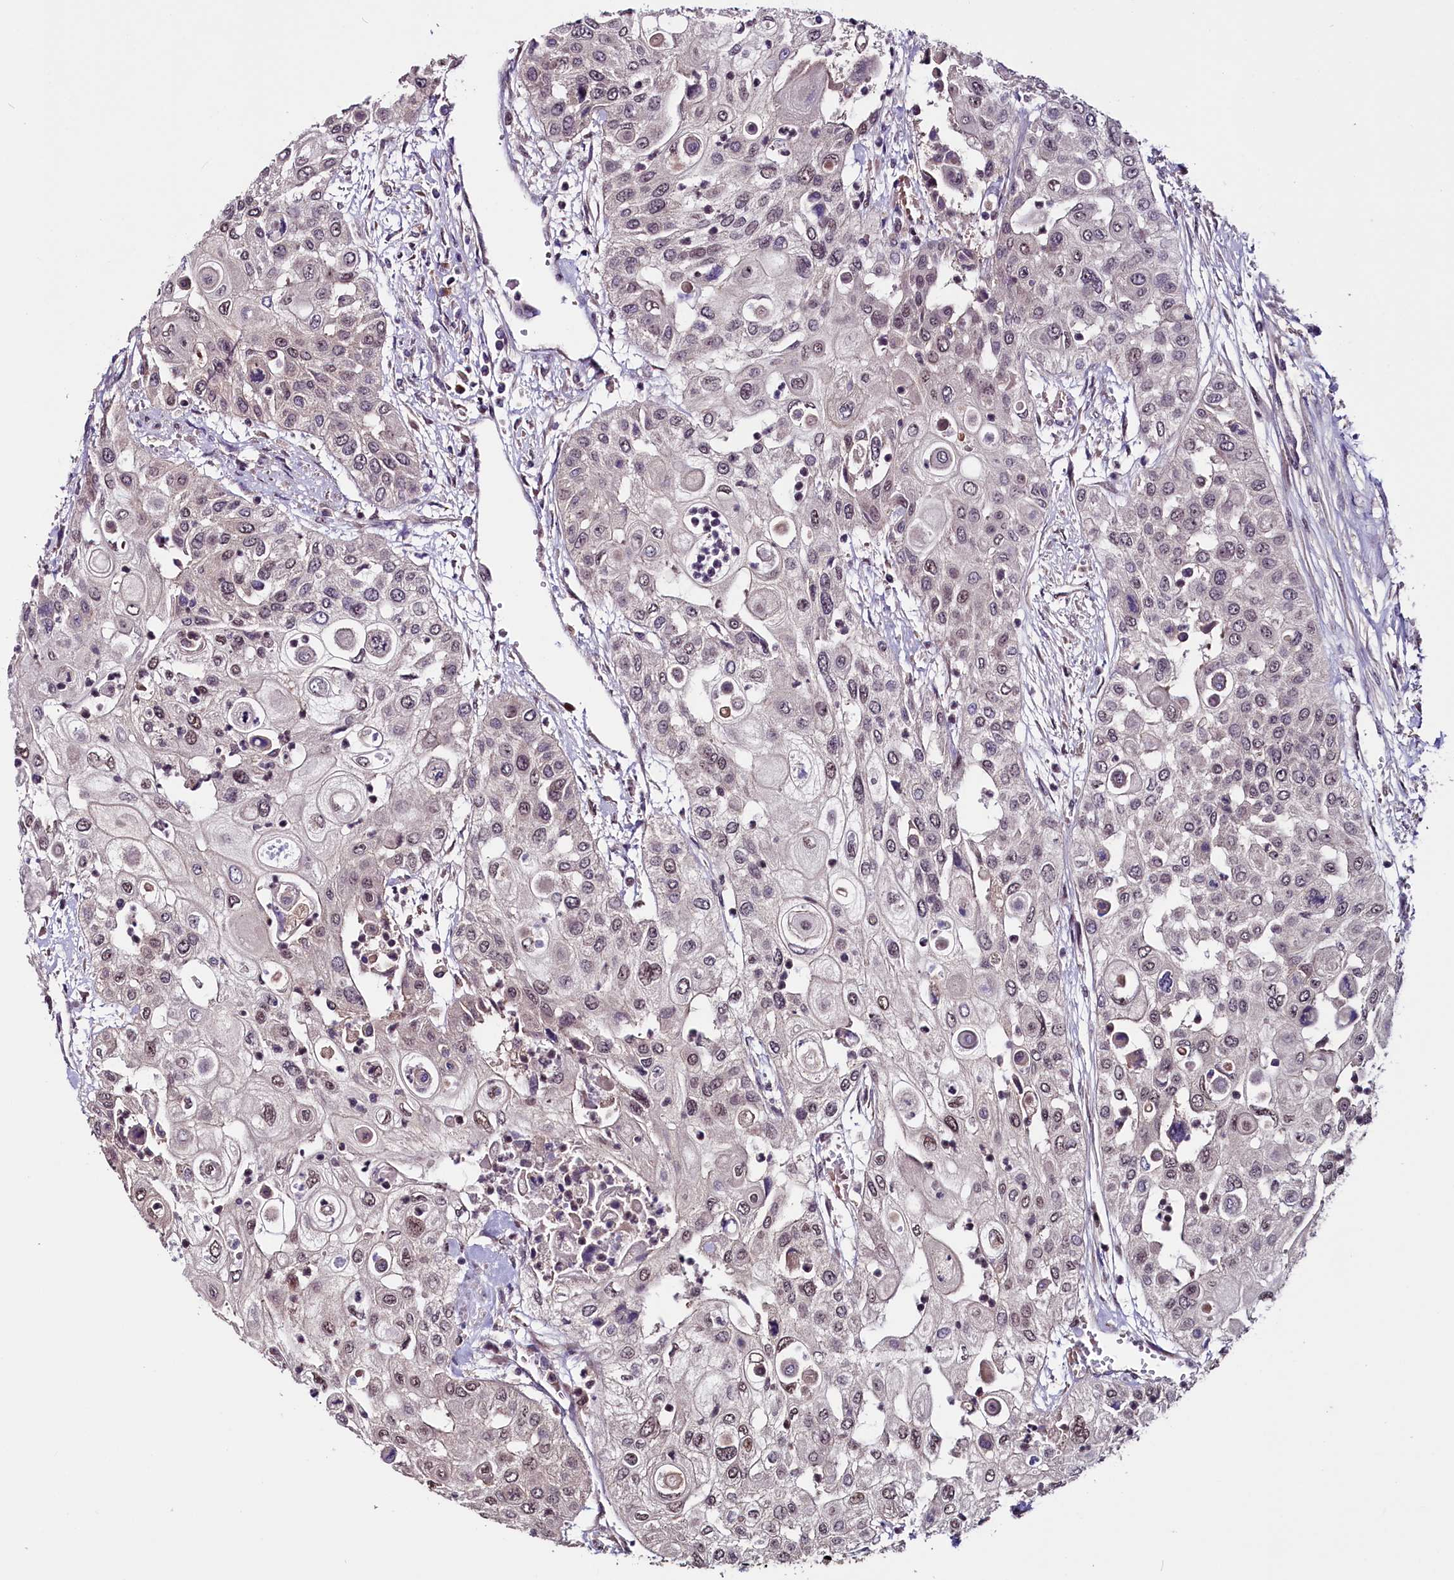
{"staining": {"intensity": "weak", "quantity": "<25%", "location": "nuclear"}, "tissue": "urothelial cancer", "cell_type": "Tumor cells", "image_type": "cancer", "snomed": [{"axis": "morphology", "description": "Urothelial carcinoma, High grade"}, {"axis": "topography", "description": "Urinary bladder"}], "caption": "High magnification brightfield microscopy of urothelial carcinoma (high-grade) stained with DAB (brown) and counterstained with hematoxylin (blue): tumor cells show no significant expression.", "gene": "RNMT", "patient": {"sex": "female", "age": 79}}